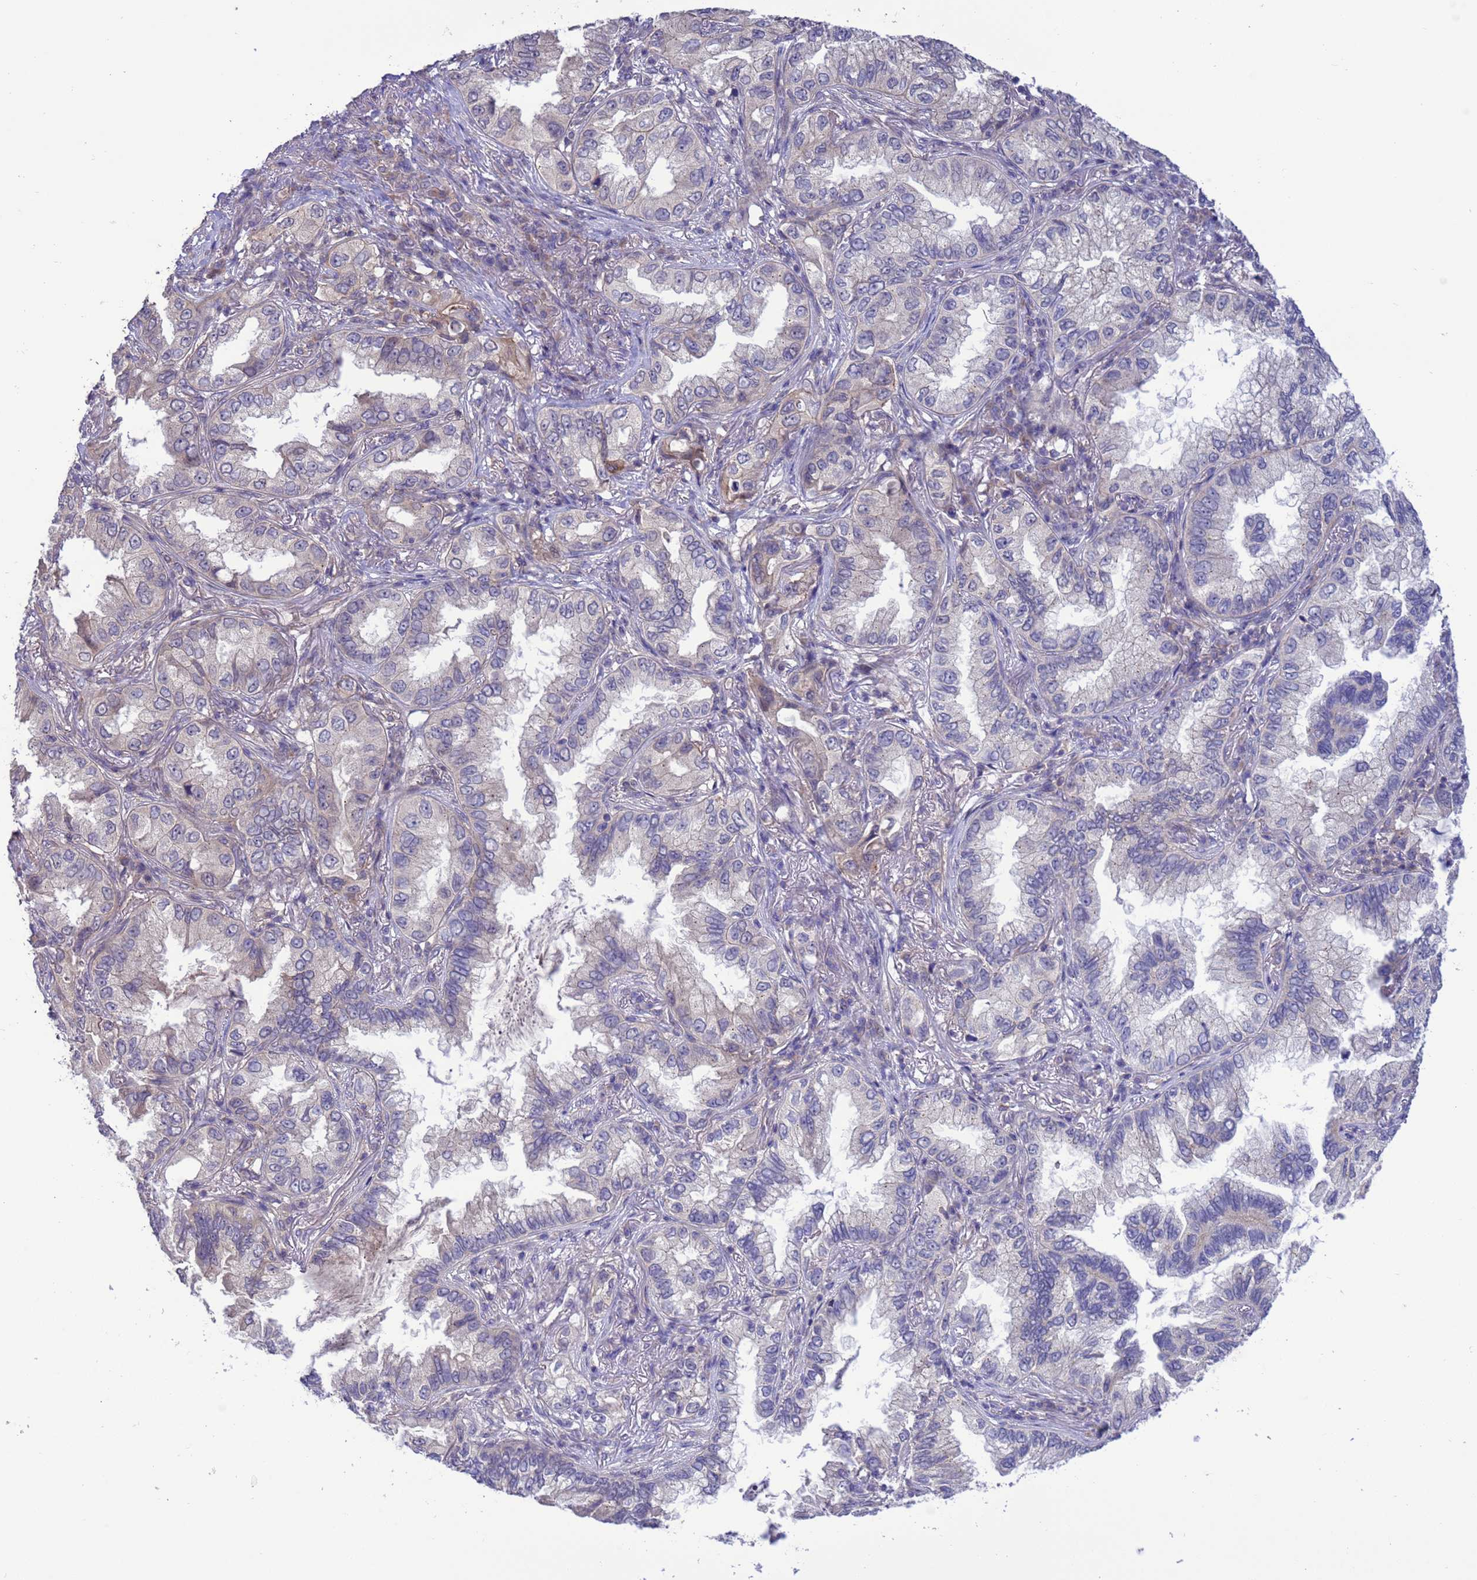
{"staining": {"intensity": "negative", "quantity": "none", "location": "none"}, "tissue": "lung cancer", "cell_type": "Tumor cells", "image_type": "cancer", "snomed": [{"axis": "morphology", "description": "Adenocarcinoma, NOS"}, {"axis": "topography", "description": "Lung"}], "caption": "Immunohistochemistry (IHC) photomicrograph of neoplastic tissue: lung cancer stained with DAB (3,3'-diaminobenzidine) exhibits no significant protein staining in tumor cells.", "gene": "GJA10", "patient": {"sex": "female", "age": 69}}